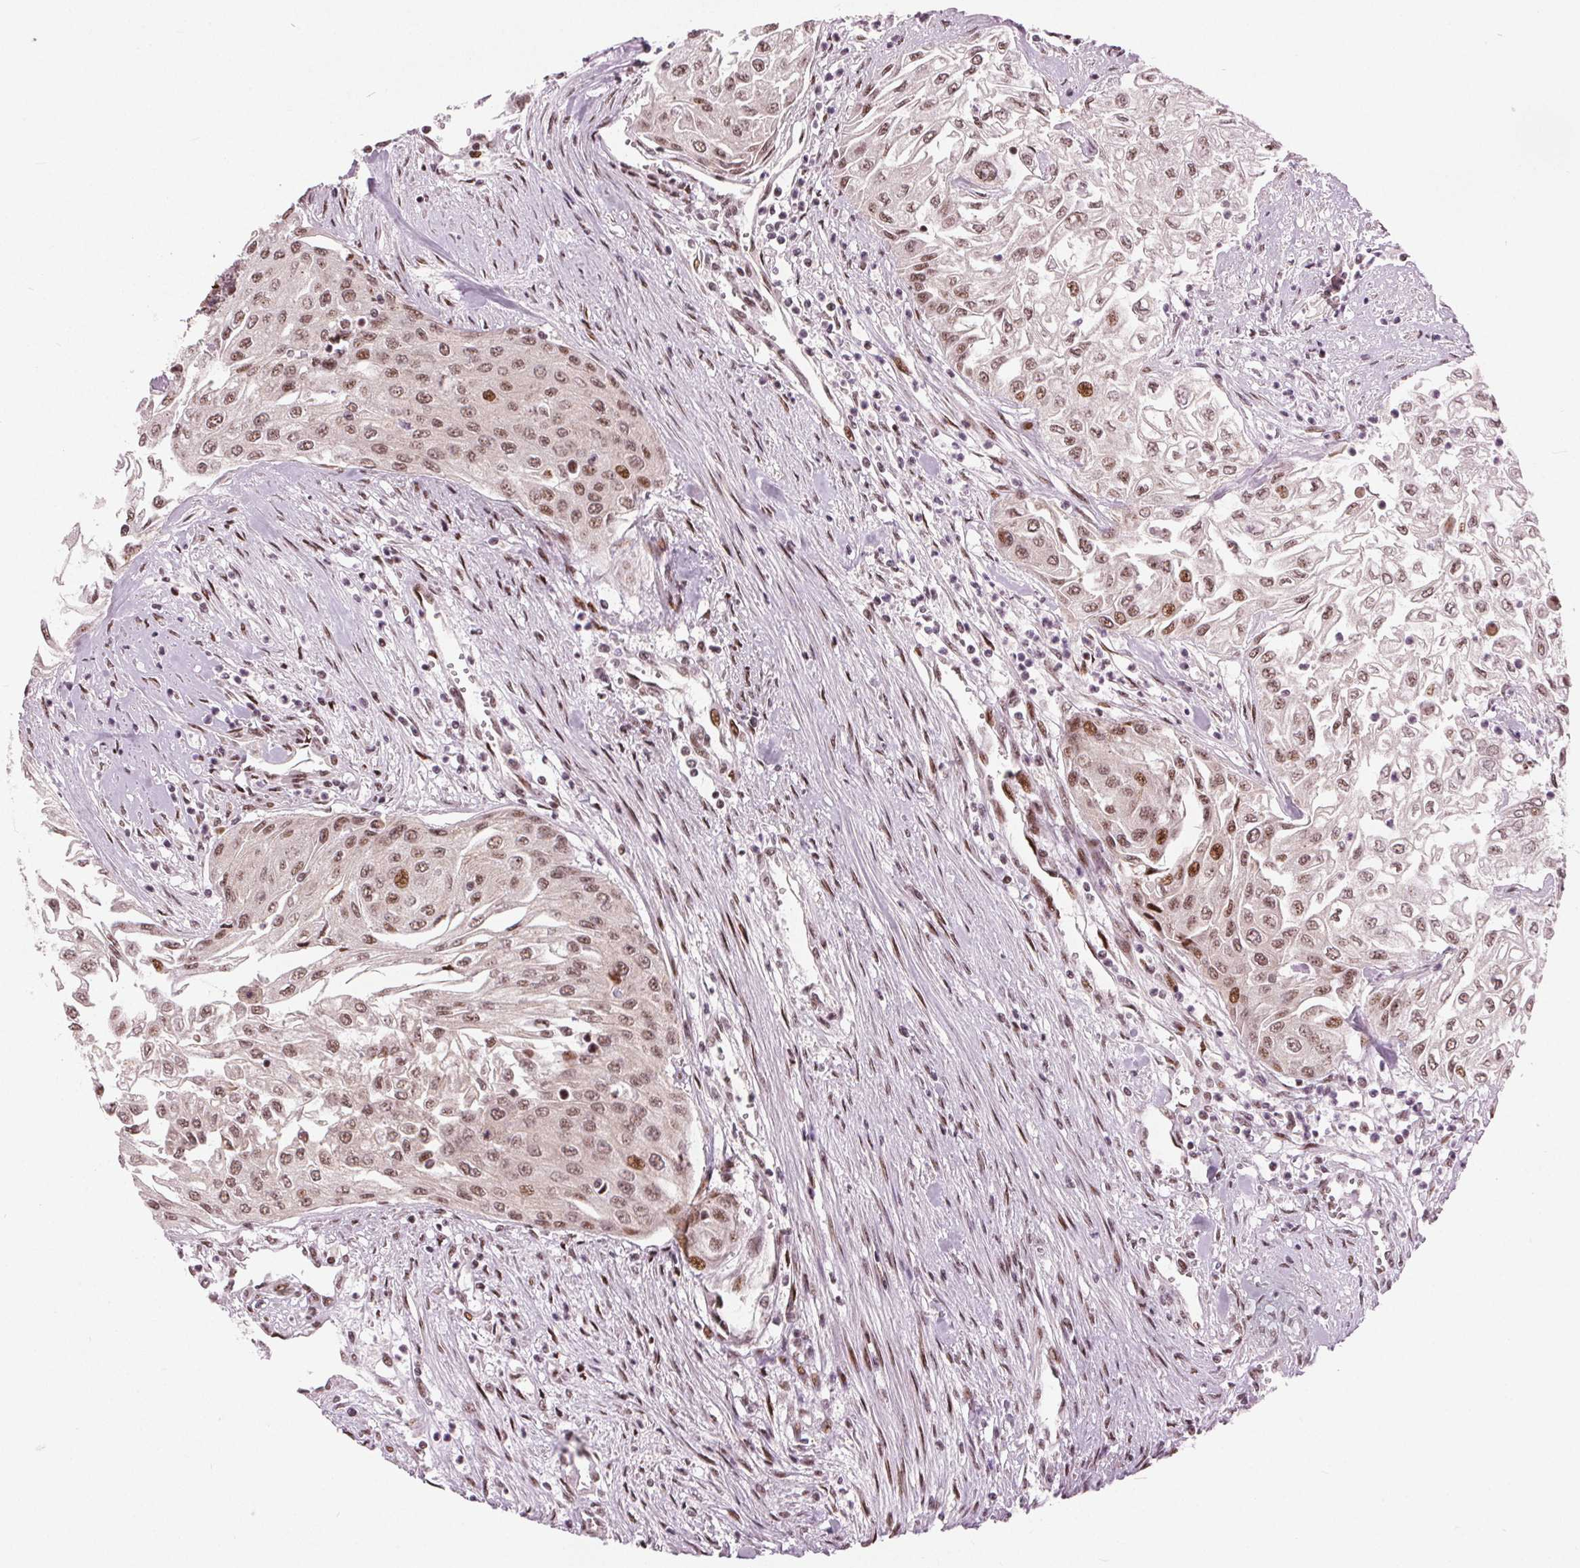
{"staining": {"intensity": "moderate", "quantity": ">75%", "location": "nuclear"}, "tissue": "urothelial cancer", "cell_type": "Tumor cells", "image_type": "cancer", "snomed": [{"axis": "morphology", "description": "Urothelial carcinoma, High grade"}, {"axis": "topography", "description": "Urinary bladder"}], "caption": "Moderate nuclear staining is present in approximately >75% of tumor cells in urothelial cancer. The protein is stained brown, and the nuclei are stained in blue (DAB IHC with brightfield microscopy, high magnification).", "gene": "TTC34", "patient": {"sex": "male", "age": 62}}